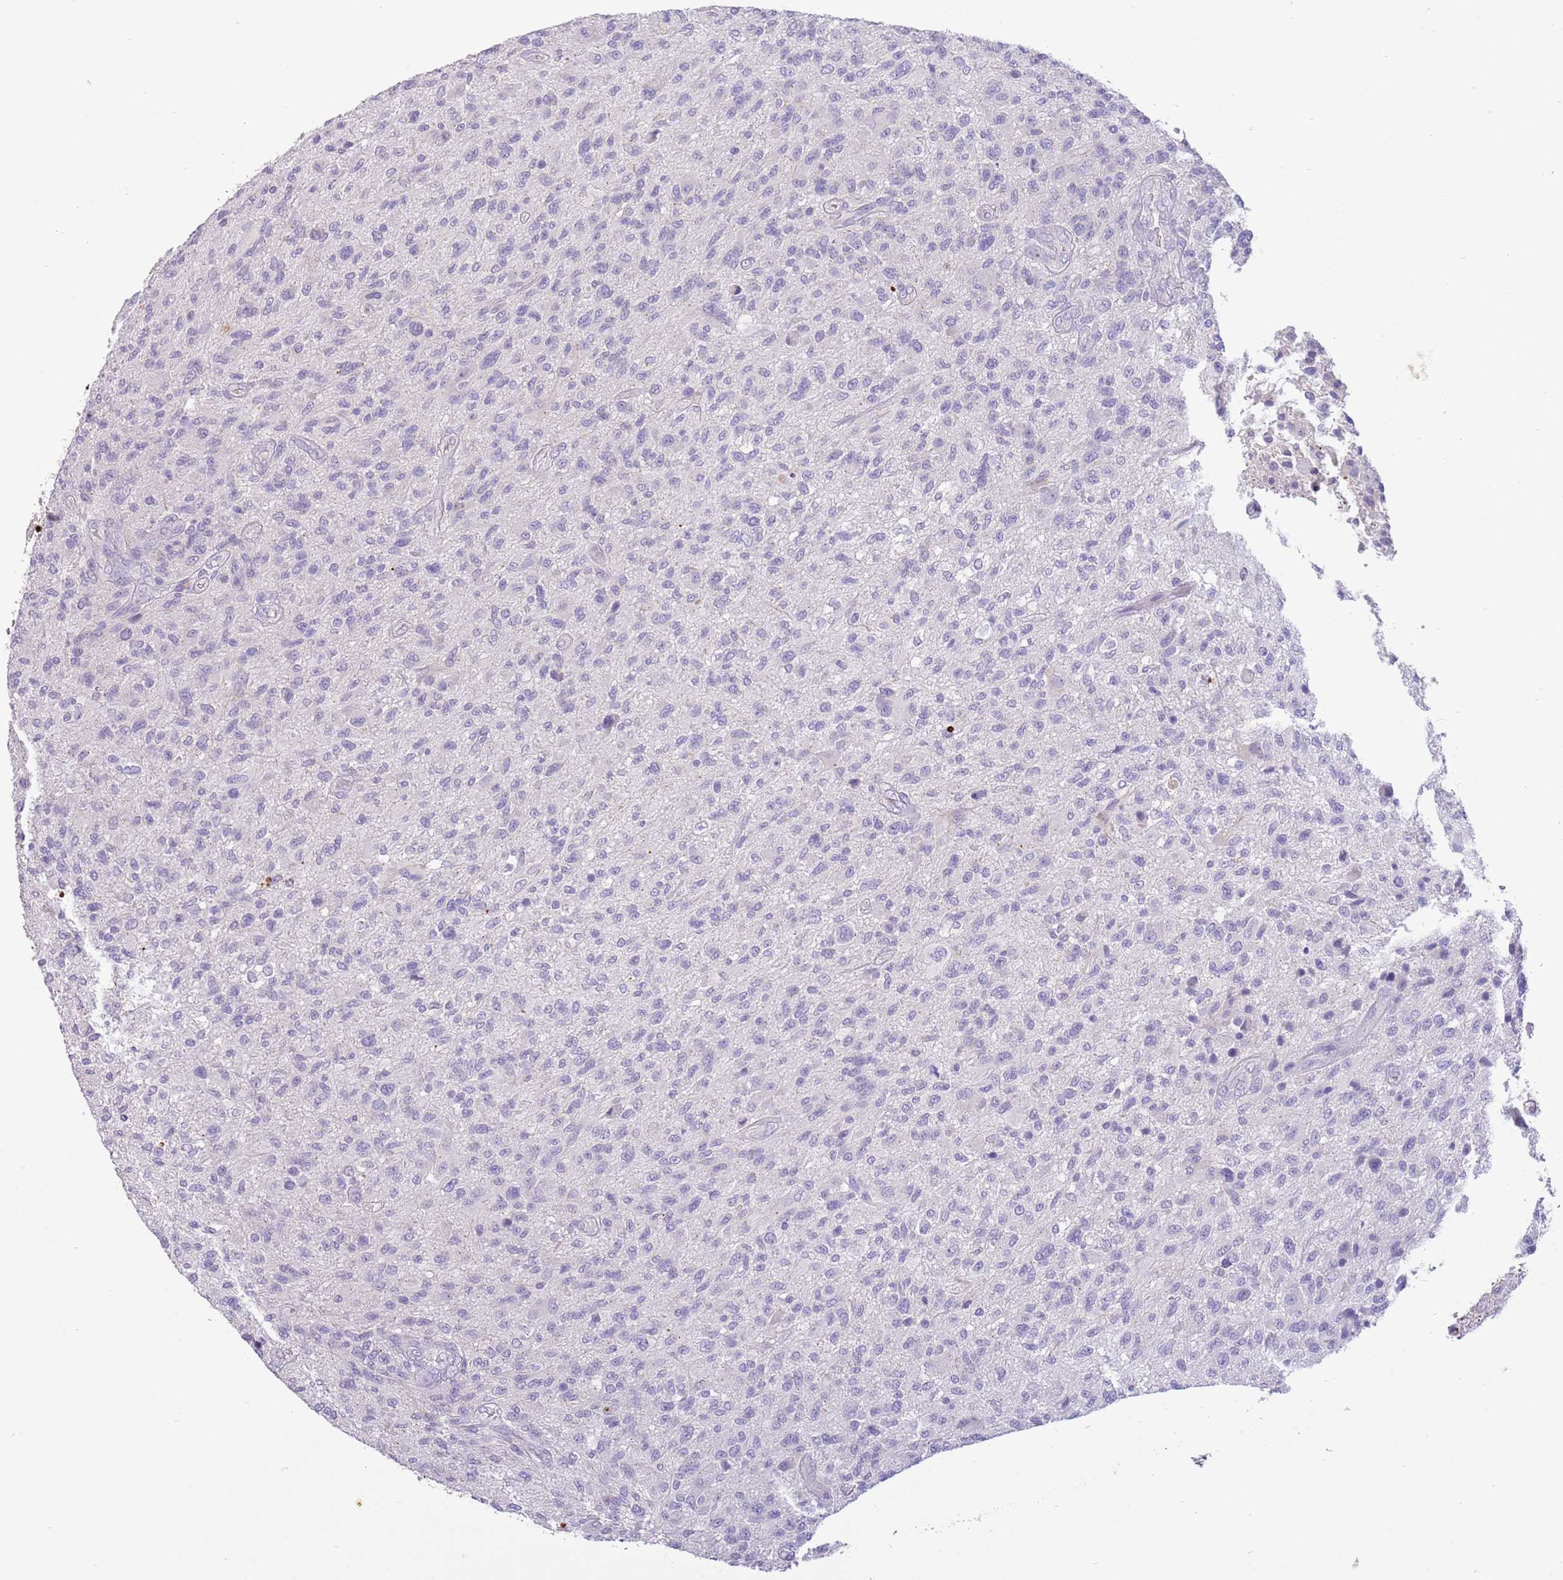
{"staining": {"intensity": "negative", "quantity": "none", "location": "none"}, "tissue": "glioma", "cell_type": "Tumor cells", "image_type": "cancer", "snomed": [{"axis": "morphology", "description": "Glioma, malignant, High grade"}, {"axis": "topography", "description": "Brain"}], "caption": "A high-resolution histopathology image shows immunohistochemistry (IHC) staining of malignant glioma (high-grade), which exhibits no significant staining in tumor cells.", "gene": "SFTPA1", "patient": {"sex": "male", "age": 47}}